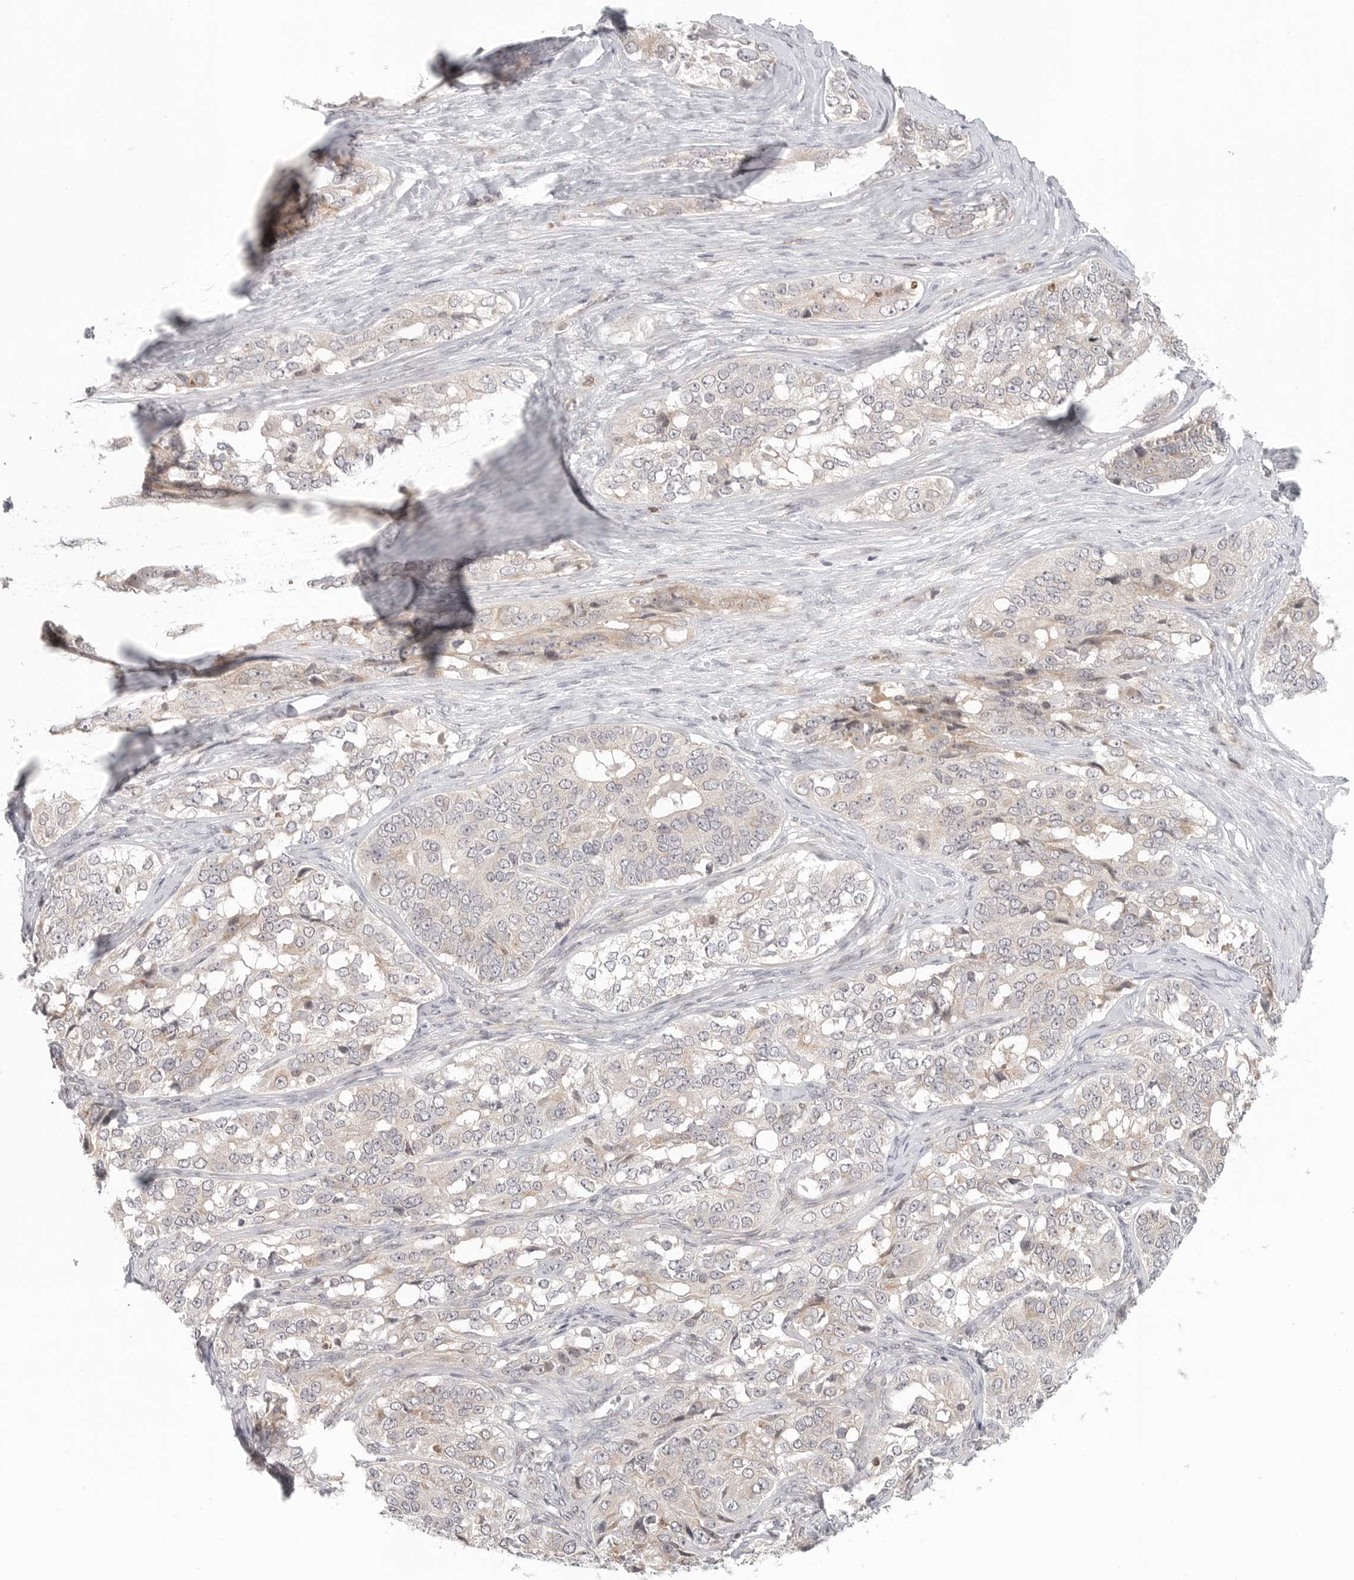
{"staining": {"intensity": "negative", "quantity": "none", "location": "none"}, "tissue": "ovarian cancer", "cell_type": "Tumor cells", "image_type": "cancer", "snomed": [{"axis": "morphology", "description": "Carcinoma, endometroid"}, {"axis": "topography", "description": "Ovary"}], "caption": "Ovarian cancer (endometroid carcinoma) was stained to show a protein in brown. There is no significant positivity in tumor cells. Nuclei are stained in blue.", "gene": "SH3KBP1", "patient": {"sex": "female", "age": 51}}